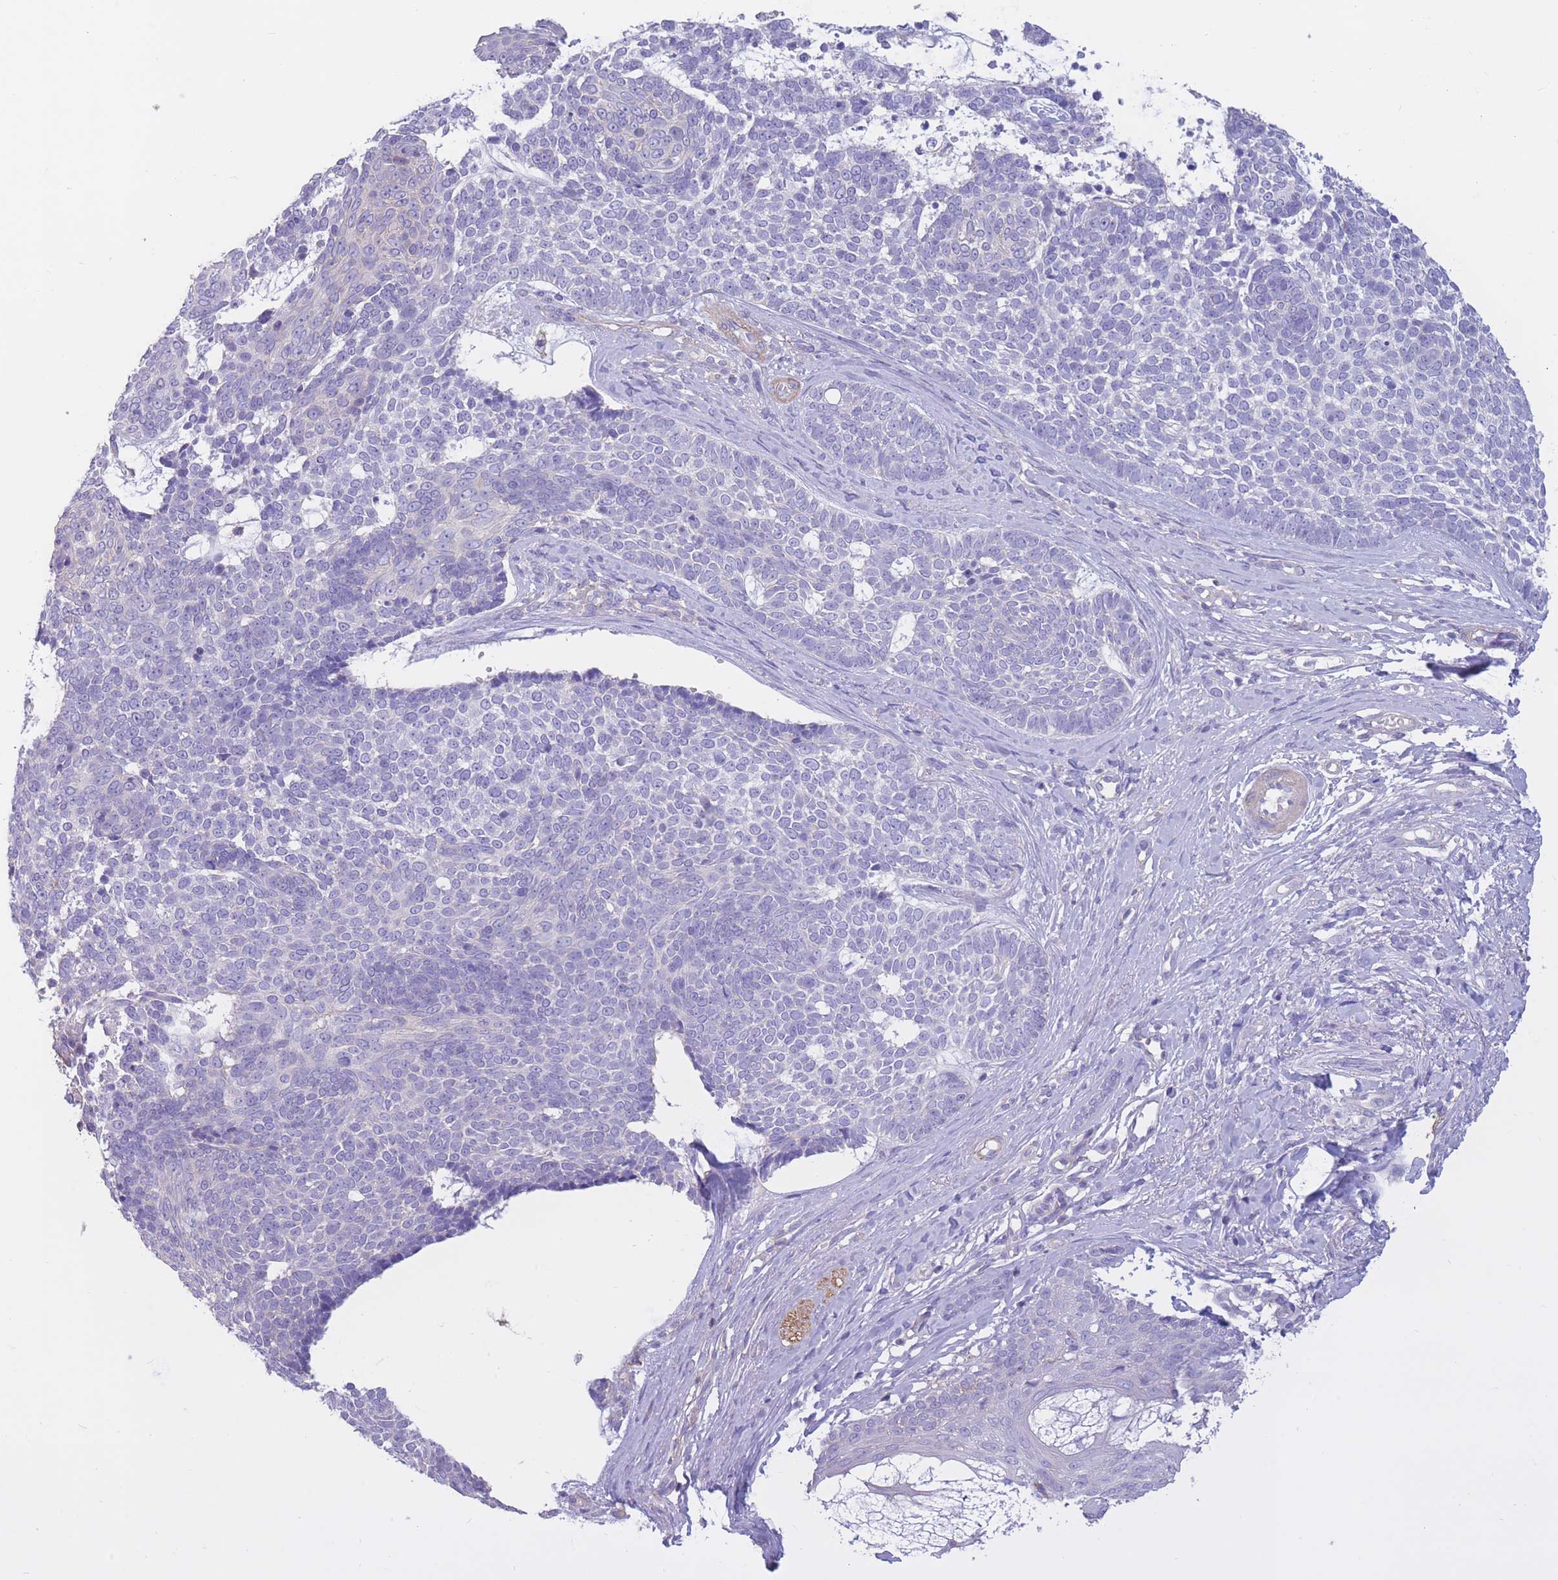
{"staining": {"intensity": "negative", "quantity": "none", "location": "none"}, "tissue": "skin cancer", "cell_type": "Tumor cells", "image_type": "cancer", "snomed": [{"axis": "morphology", "description": "Basal cell carcinoma"}, {"axis": "topography", "description": "Skin"}], "caption": "Tumor cells show no significant expression in skin cancer (basal cell carcinoma).", "gene": "PDHA1", "patient": {"sex": "female", "age": 81}}